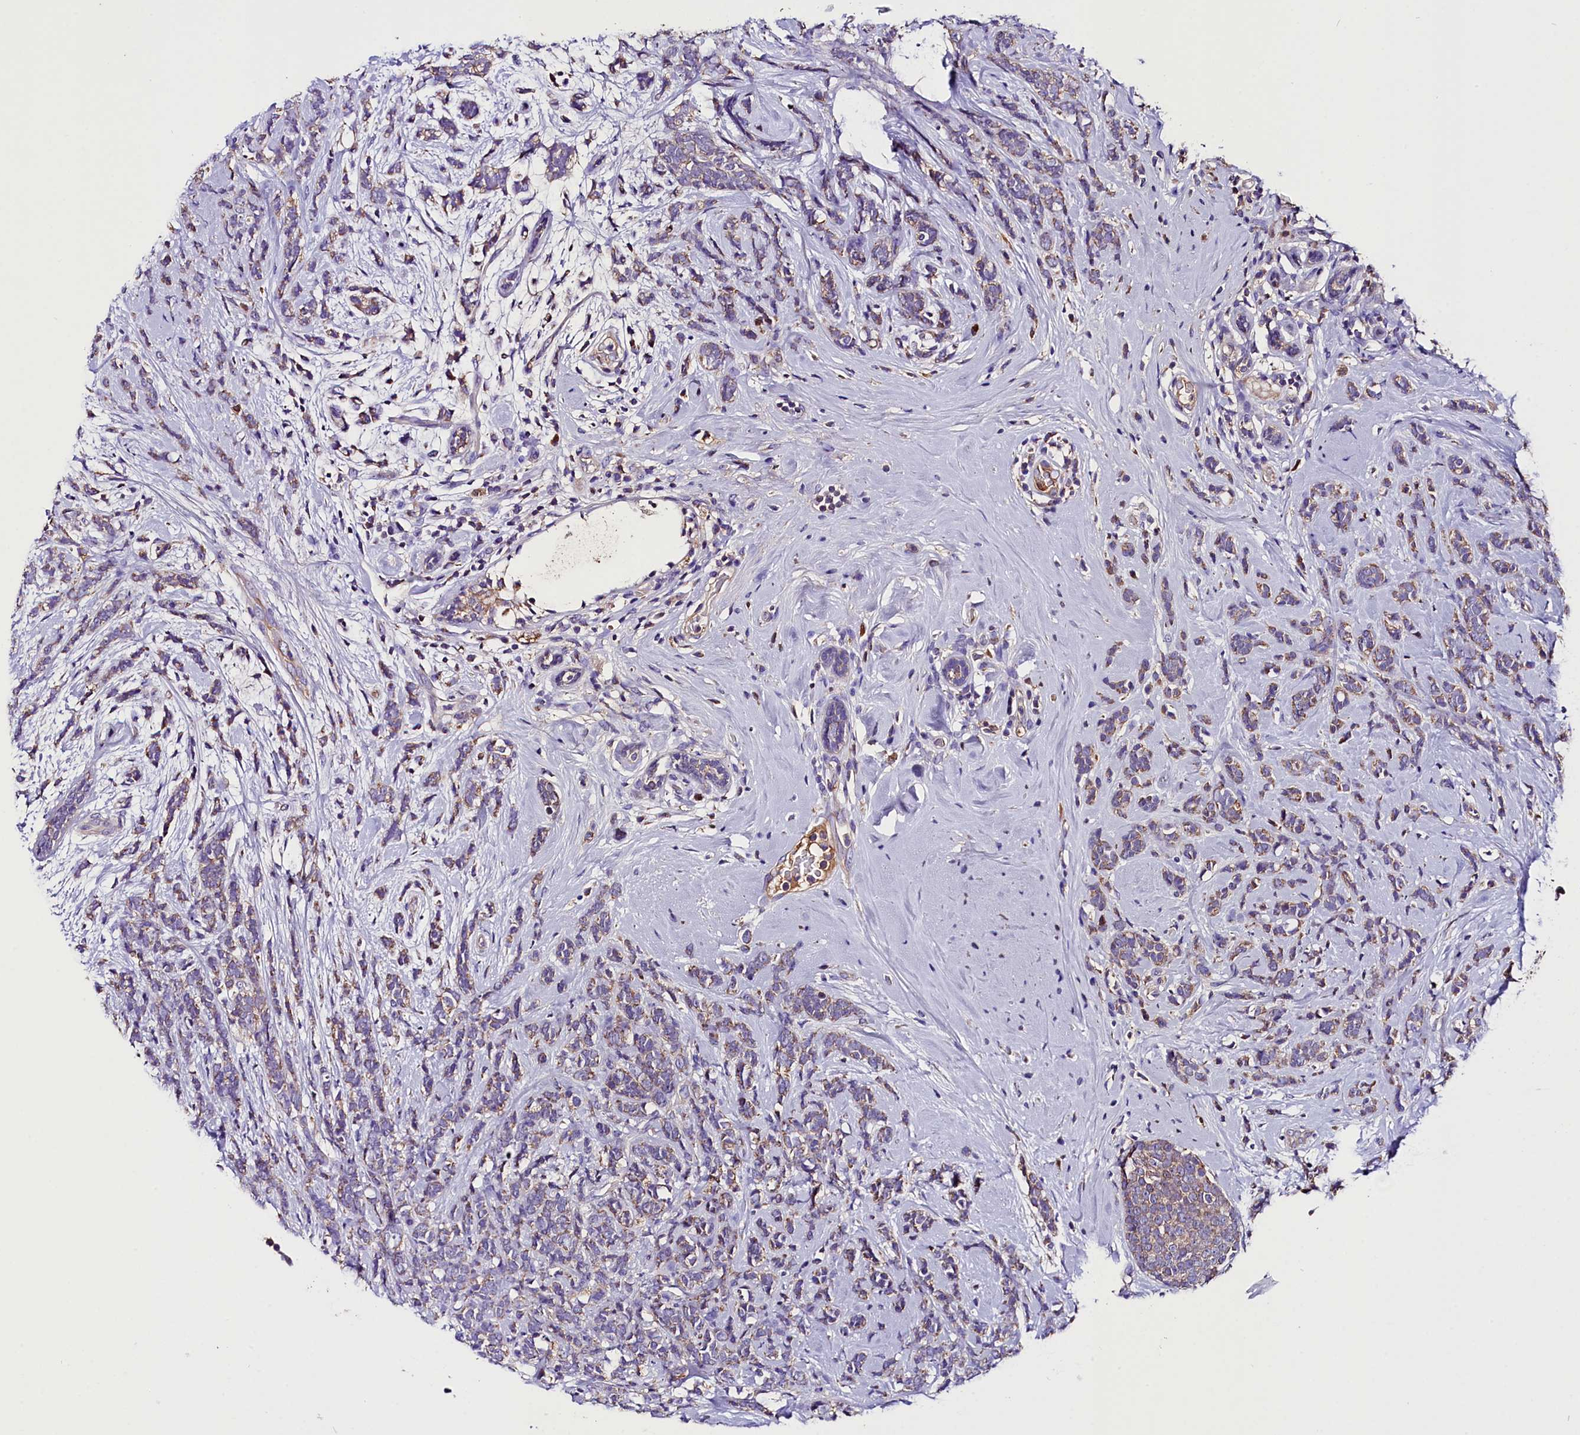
{"staining": {"intensity": "weak", "quantity": ">75%", "location": "cytoplasmic/membranous"}, "tissue": "breast cancer", "cell_type": "Tumor cells", "image_type": "cancer", "snomed": [{"axis": "morphology", "description": "Duct carcinoma"}, {"axis": "topography", "description": "Breast"}], "caption": "IHC micrograph of intraductal carcinoma (breast) stained for a protein (brown), which demonstrates low levels of weak cytoplasmic/membranous staining in approximately >75% of tumor cells.", "gene": "SIX5", "patient": {"sex": "female", "age": 75}}